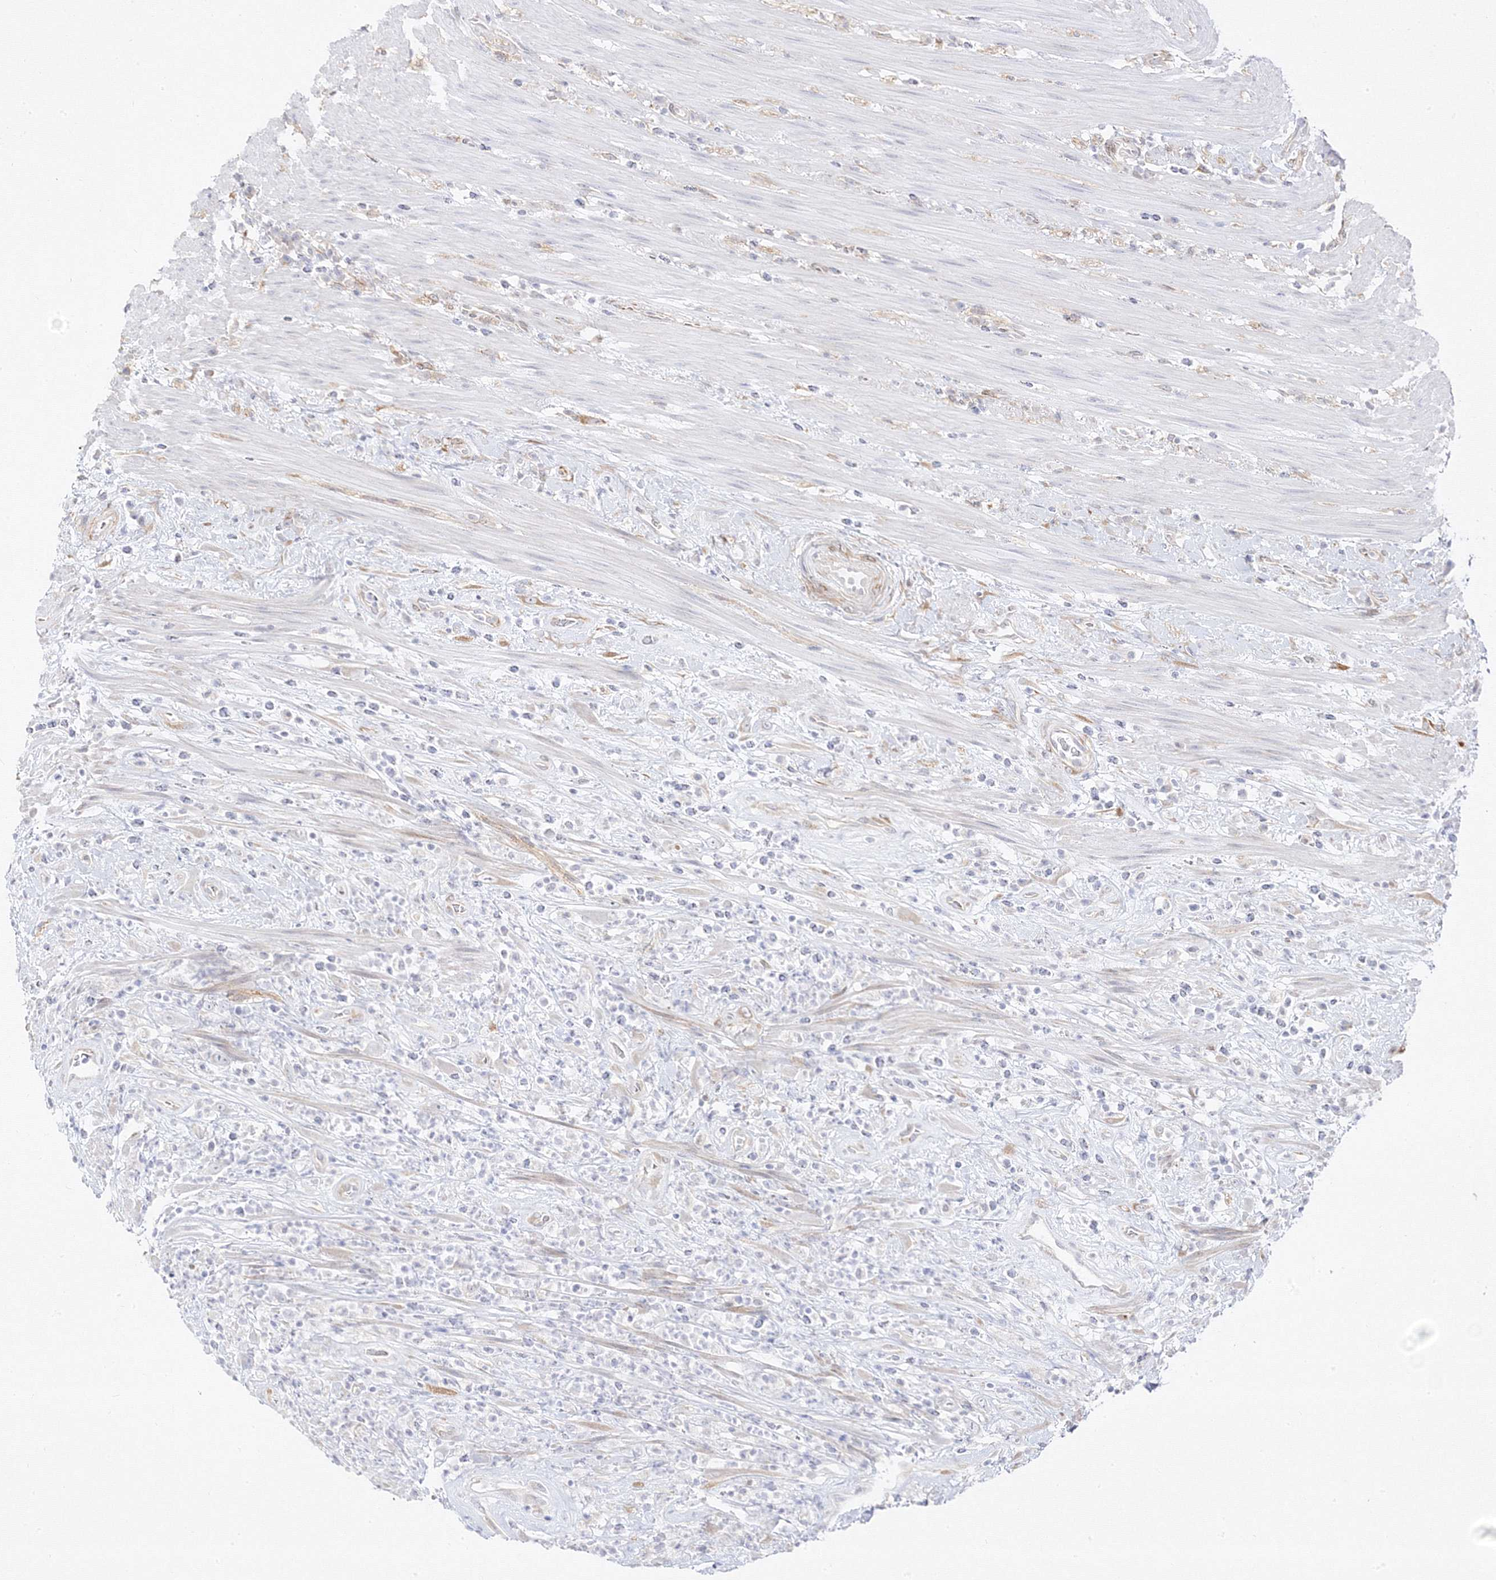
{"staining": {"intensity": "negative", "quantity": "none", "location": "none"}, "tissue": "colorectal cancer", "cell_type": "Tumor cells", "image_type": "cancer", "snomed": [{"axis": "morphology", "description": "Adenocarcinoma, NOS"}, {"axis": "topography", "description": "Rectum"}], "caption": "This micrograph is of colorectal adenocarcinoma stained with immunohistochemistry (IHC) to label a protein in brown with the nuclei are counter-stained blue. There is no positivity in tumor cells.", "gene": "C2CD2", "patient": {"sex": "male", "age": 59}}